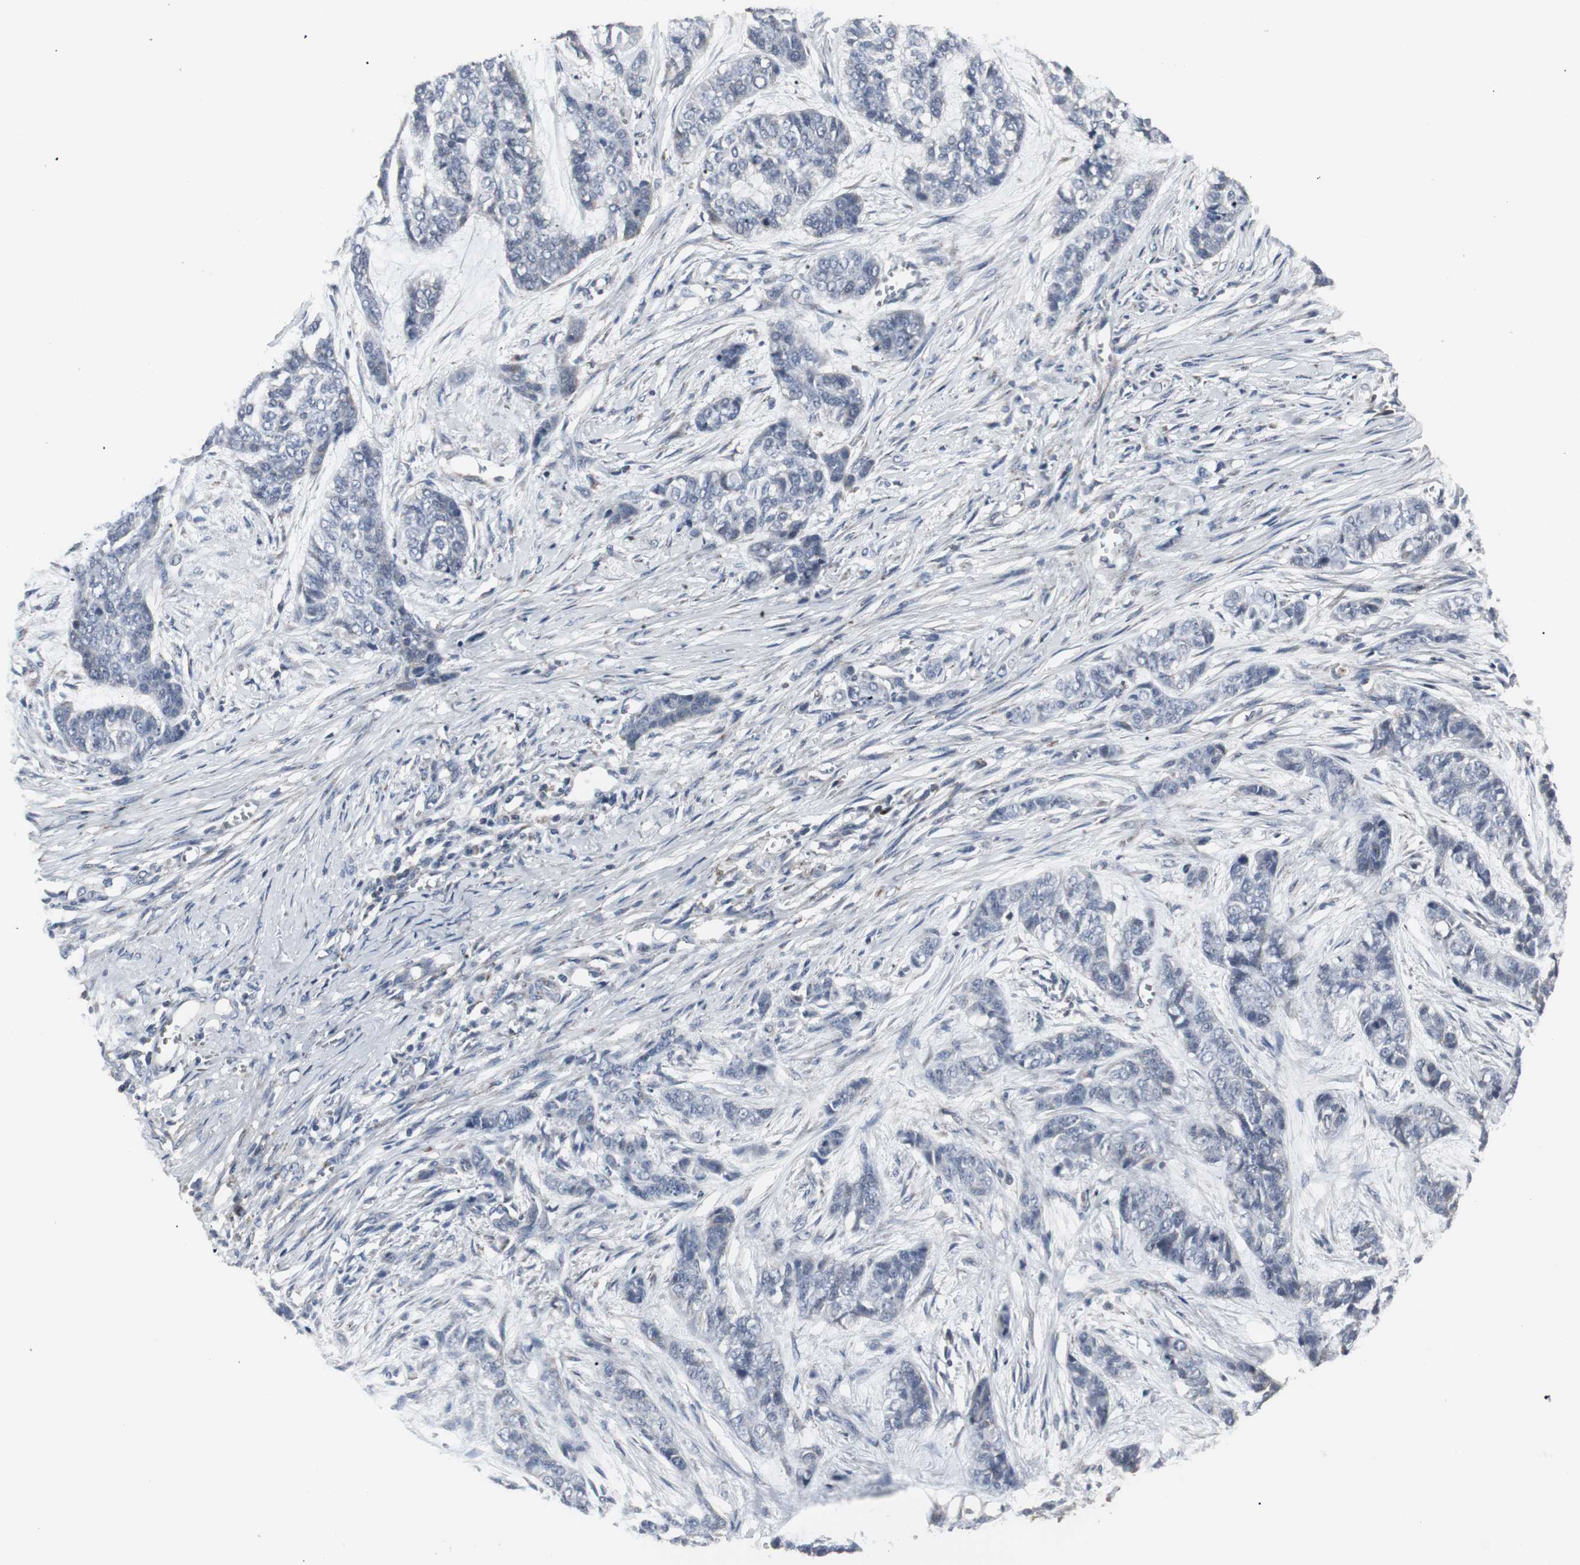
{"staining": {"intensity": "negative", "quantity": "none", "location": "none"}, "tissue": "skin cancer", "cell_type": "Tumor cells", "image_type": "cancer", "snomed": [{"axis": "morphology", "description": "Basal cell carcinoma"}, {"axis": "topography", "description": "Skin"}], "caption": "Tumor cells show no significant protein expression in skin basal cell carcinoma.", "gene": "ACAA1", "patient": {"sex": "female", "age": 64}}